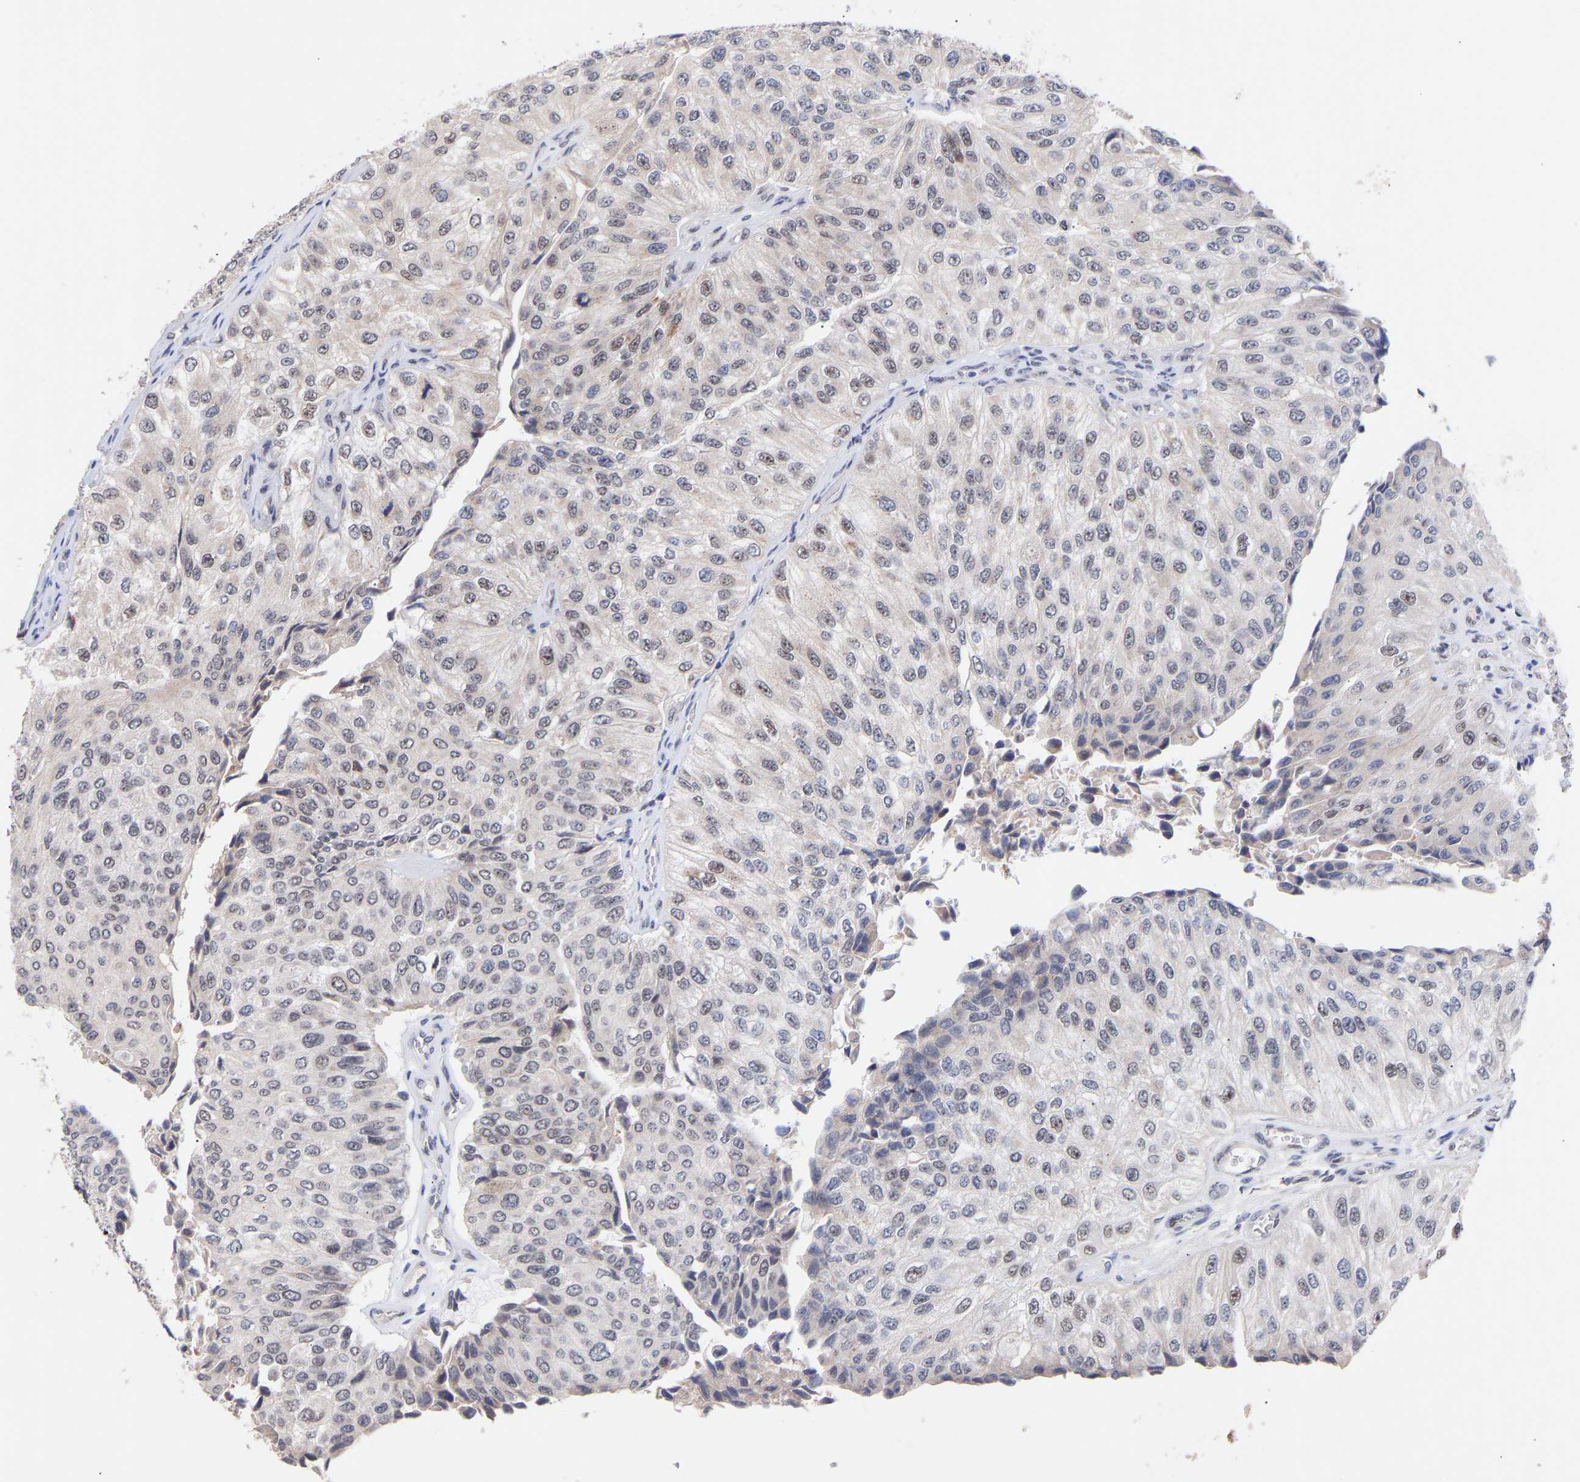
{"staining": {"intensity": "negative", "quantity": "none", "location": "none"}, "tissue": "urothelial cancer", "cell_type": "Tumor cells", "image_type": "cancer", "snomed": [{"axis": "morphology", "description": "Urothelial carcinoma, High grade"}, {"axis": "topography", "description": "Kidney"}, {"axis": "topography", "description": "Urinary bladder"}], "caption": "Immunohistochemical staining of high-grade urothelial carcinoma demonstrates no significant positivity in tumor cells. Brightfield microscopy of IHC stained with DAB (3,3'-diaminobenzidine) (brown) and hematoxylin (blue), captured at high magnification.", "gene": "RBM15", "patient": {"sex": "male", "age": 77}}